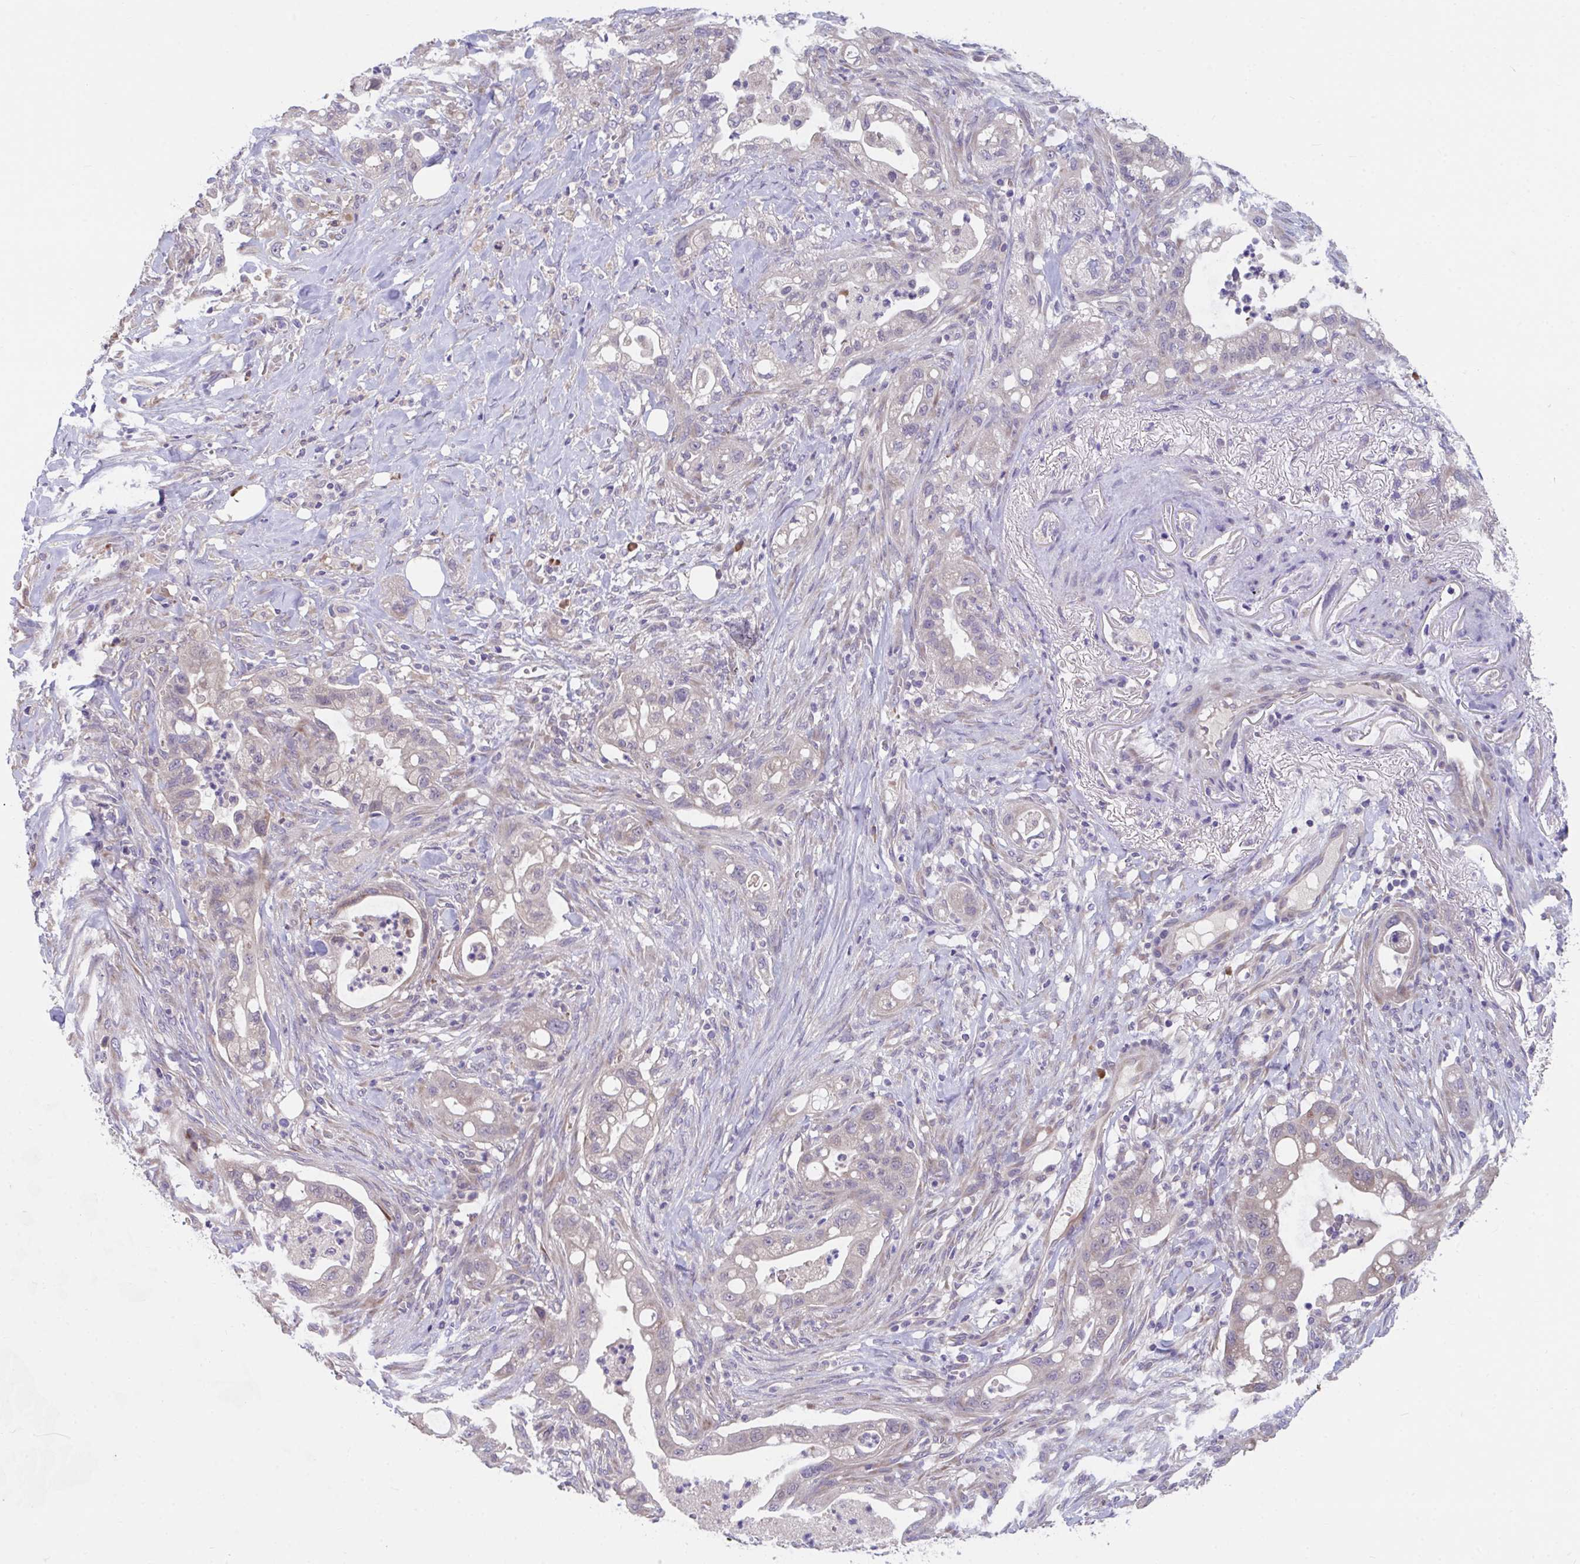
{"staining": {"intensity": "weak", "quantity": "<25%", "location": "cytoplasmic/membranous"}, "tissue": "pancreatic cancer", "cell_type": "Tumor cells", "image_type": "cancer", "snomed": [{"axis": "morphology", "description": "Adenocarcinoma, NOS"}, {"axis": "topography", "description": "Pancreas"}], "caption": "Tumor cells are negative for protein expression in human pancreatic cancer (adenocarcinoma).", "gene": "SUSD4", "patient": {"sex": "male", "age": 44}}